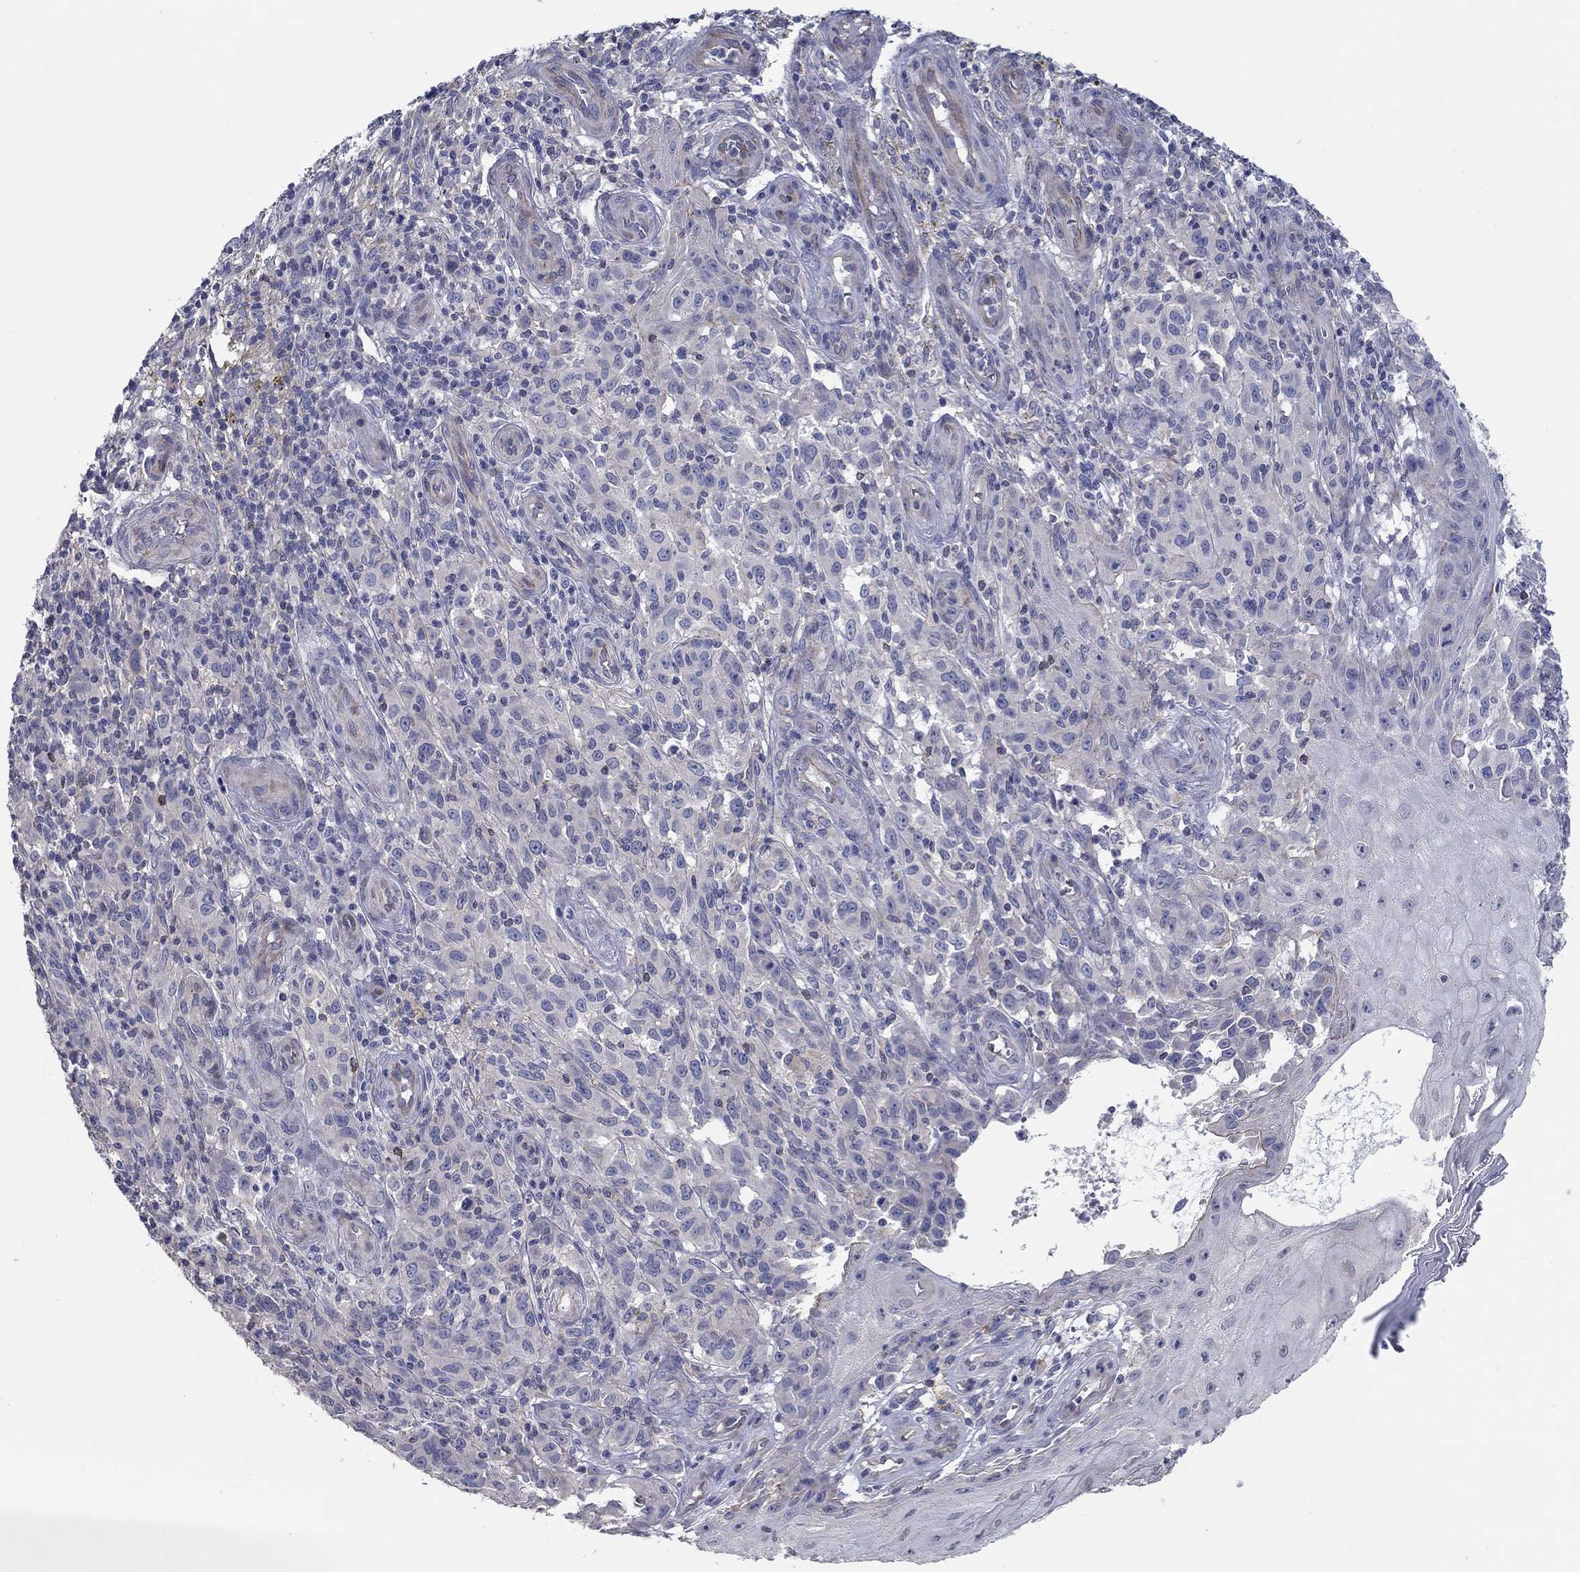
{"staining": {"intensity": "negative", "quantity": "none", "location": "none"}, "tissue": "melanoma", "cell_type": "Tumor cells", "image_type": "cancer", "snomed": [{"axis": "morphology", "description": "Malignant melanoma, NOS"}, {"axis": "topography", "description": "Skin"}], "caption": "A high-resolution histopathology image shows IHC staining of malignant melanoma, which demonstrates no significant positivity in tumor cells.", "gene": "ERMP1", "patient": {"sex": "female", "age": 53}}